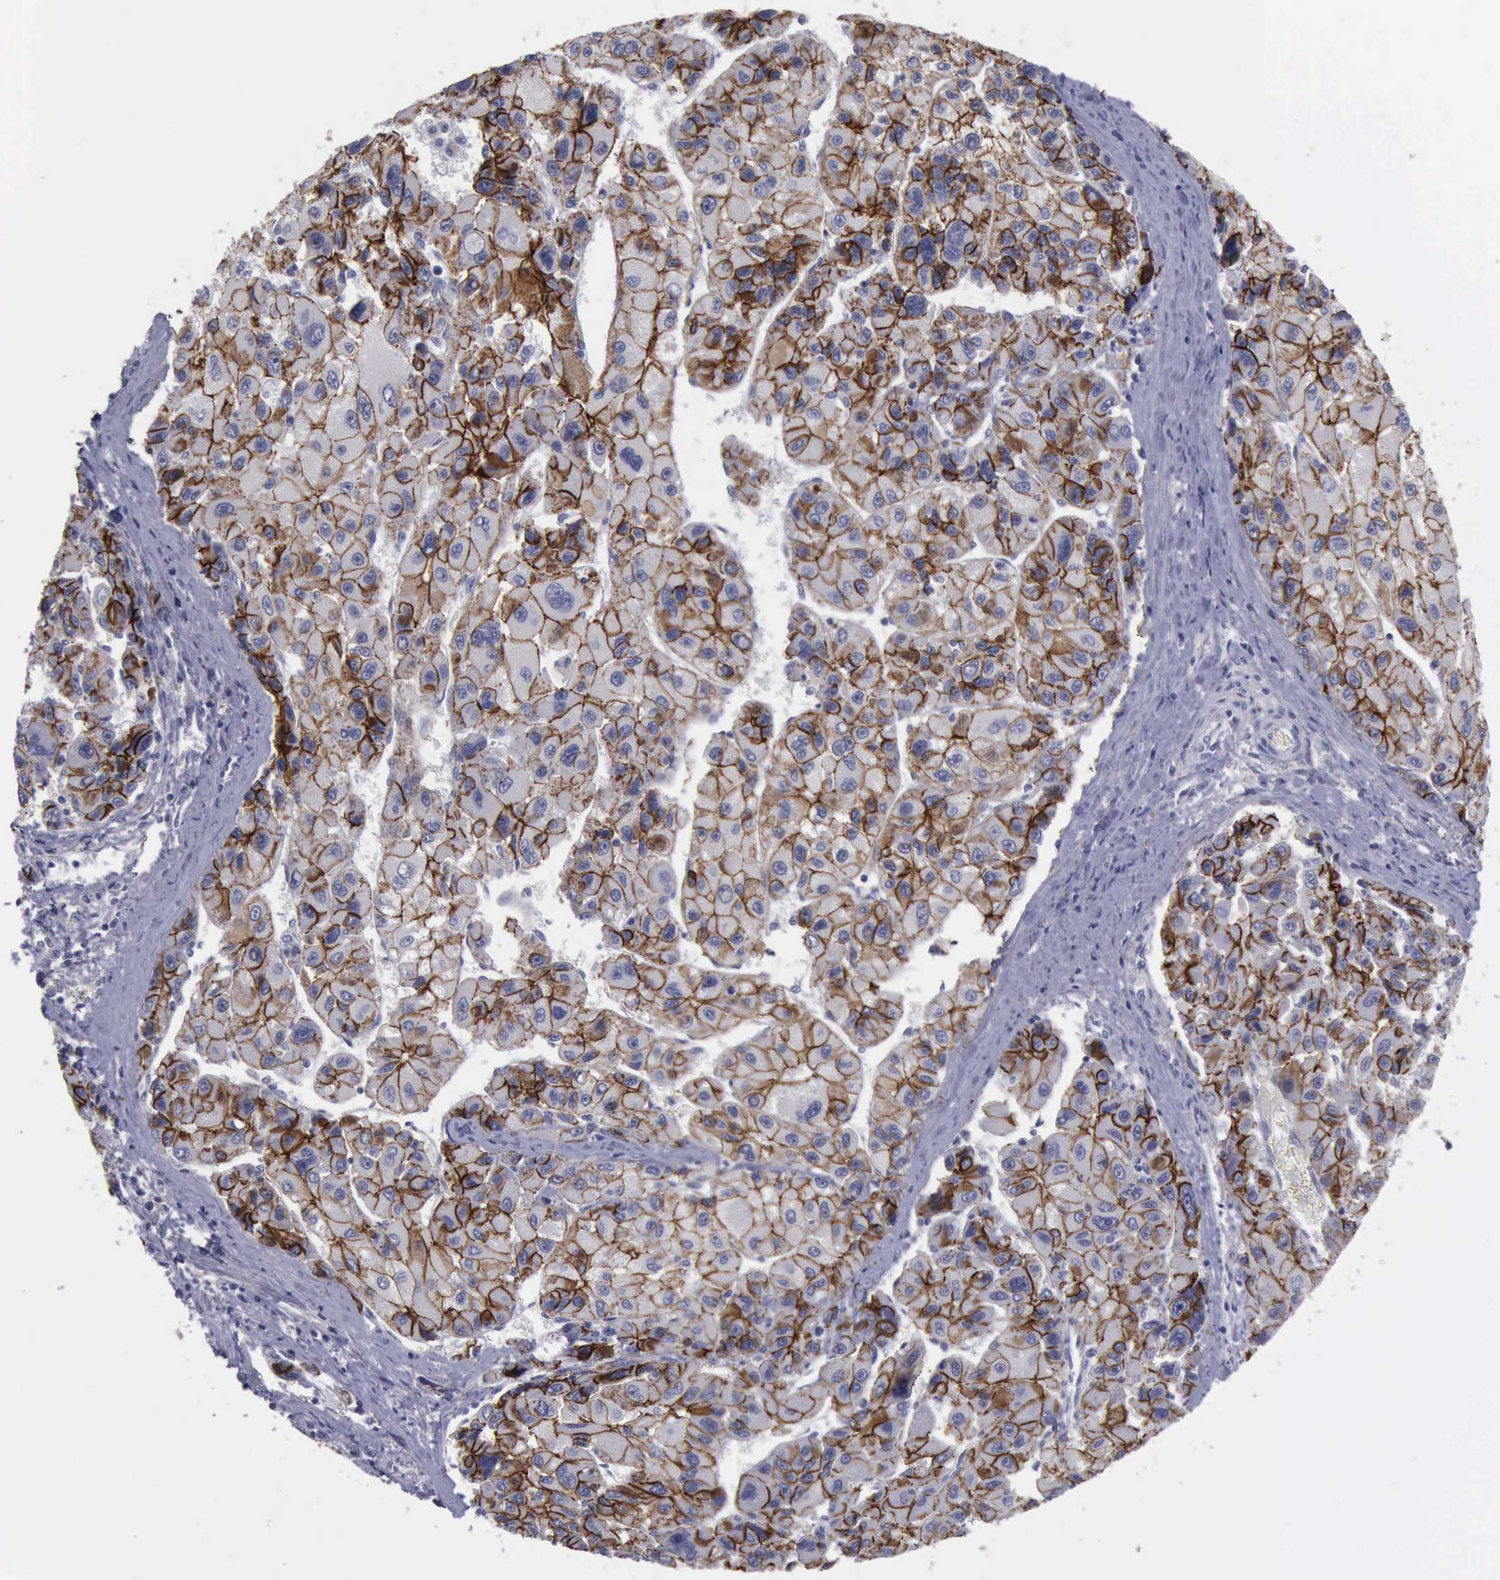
{"staining": {"intensity": "strong", "quantity": ">75%", "location": "cytoplasmic/membranous"}, "tissue": "liver cancer", "cell_type": "Tumor cells", "image_type": "cancer", "snomed": [{"axis": "morphology", "description": "Carcinoma, Hepatocellular, NOS"}, {"axis": "topography", "description": "Liver"}], "caption": "Liver hepatocellular carcinoma was stained to show a protein in brown. There is high levels of strong cytoplasmic/membranous positivity in about >75% of tumor cells.", "gene": "CDH2", "patient": {"sex": "male", "age": 64}}